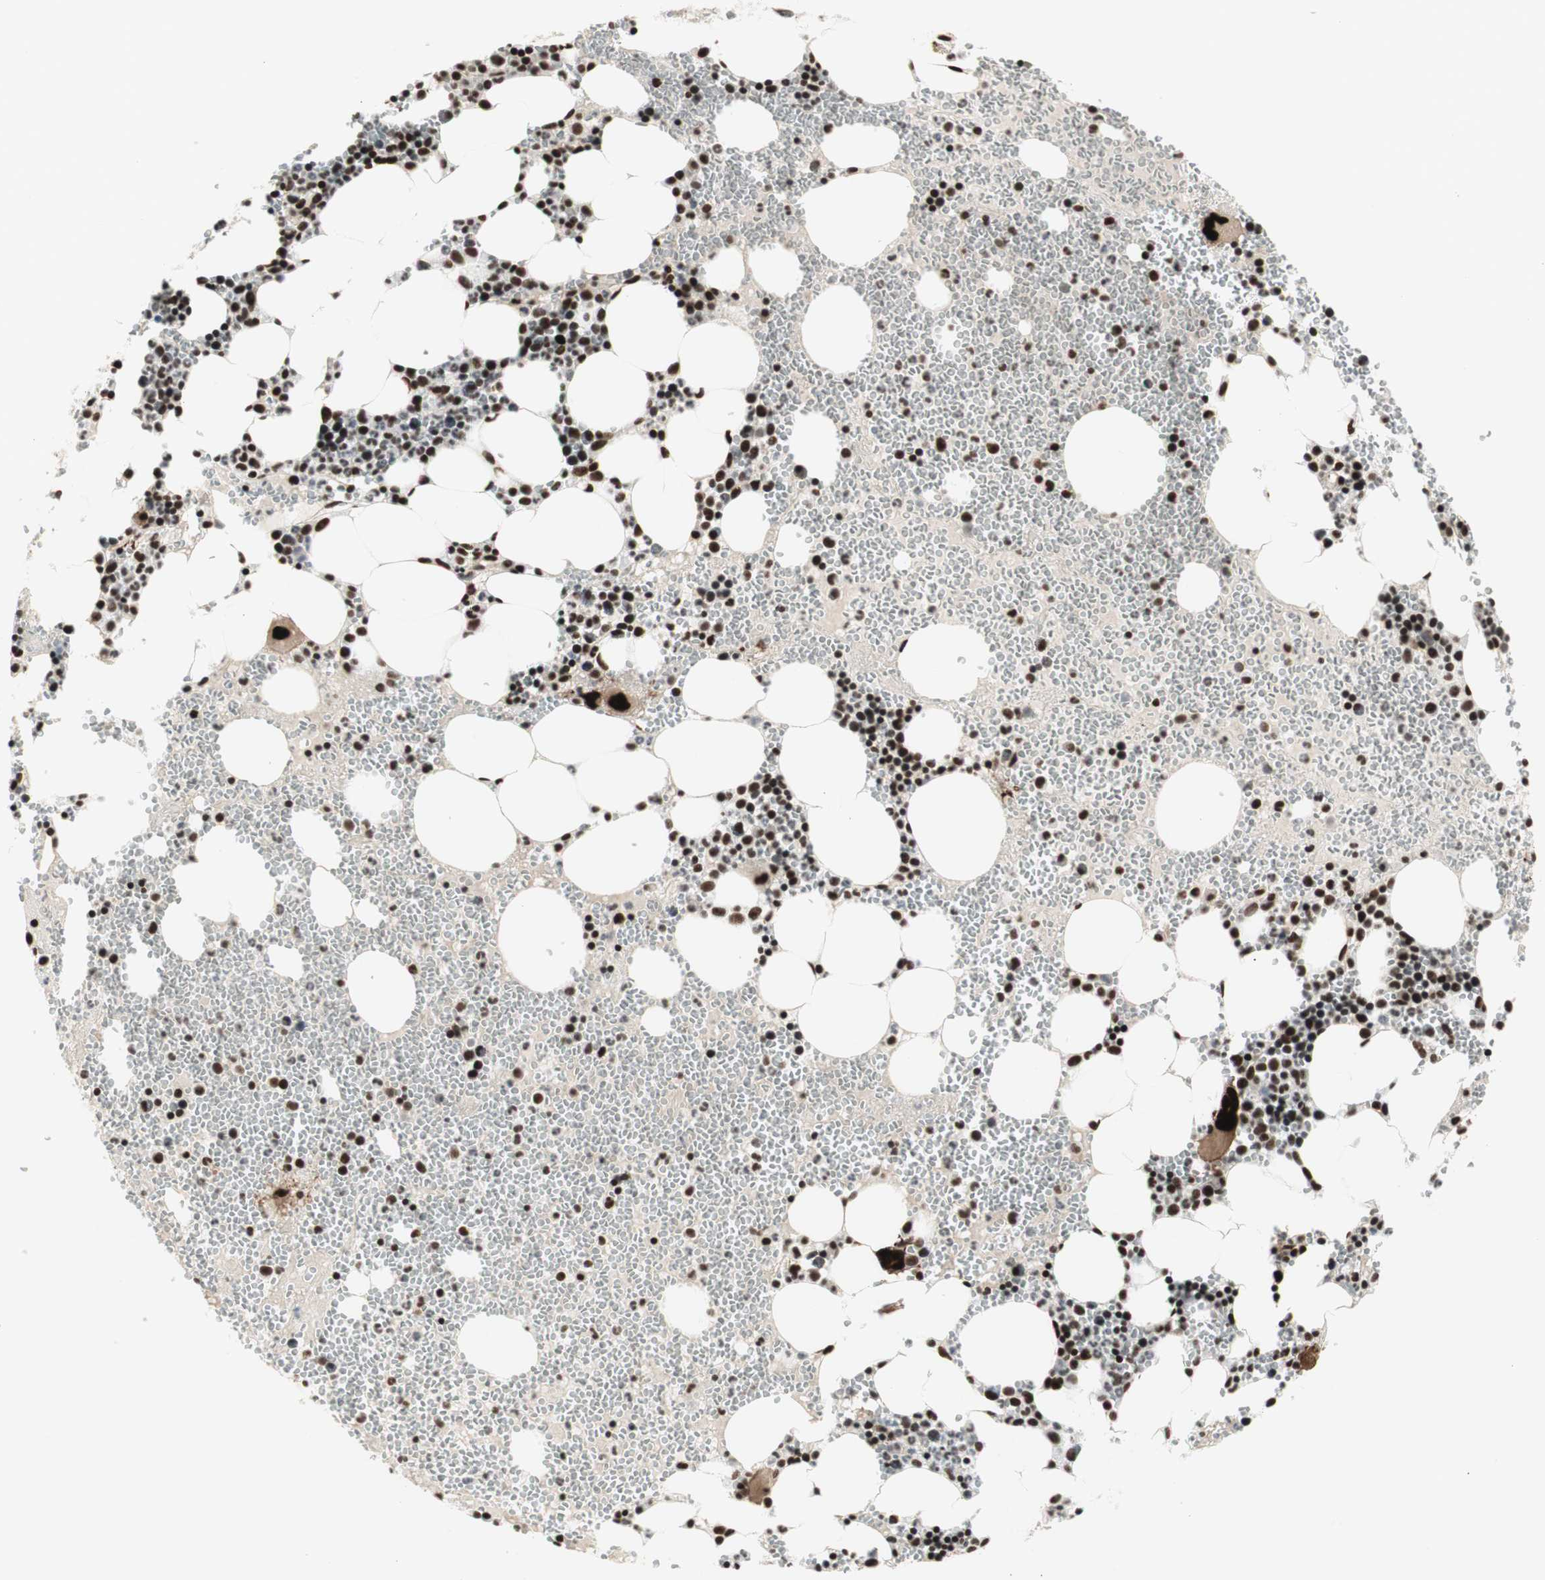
{"staining": {"intensity": "strong", "quantity": "25%-75%", "location": "nuclear"}, "tissue": "bone marrow", "cell_type": "Hematopoietic cells", "image_type": "normal", "snomed": [{"axis": "morphology", "description": "Normal tissue, NOS"}, {"axis": "morphology", "description": "Inflammation, NOS"}, {"axis": "topography", "description": "Bone marrow"}], "caption": "High-magnification brightfield microscopy of benign bone marrow stained with DAB (brown) and counterstained with hematoxylin (blue). hematopoietic cells exhibit strong nuclear positivity is identified in approximately25%-75% of cells.", "gene": "HEXIM1", "patient": {"sex": "female", "age": 76}}